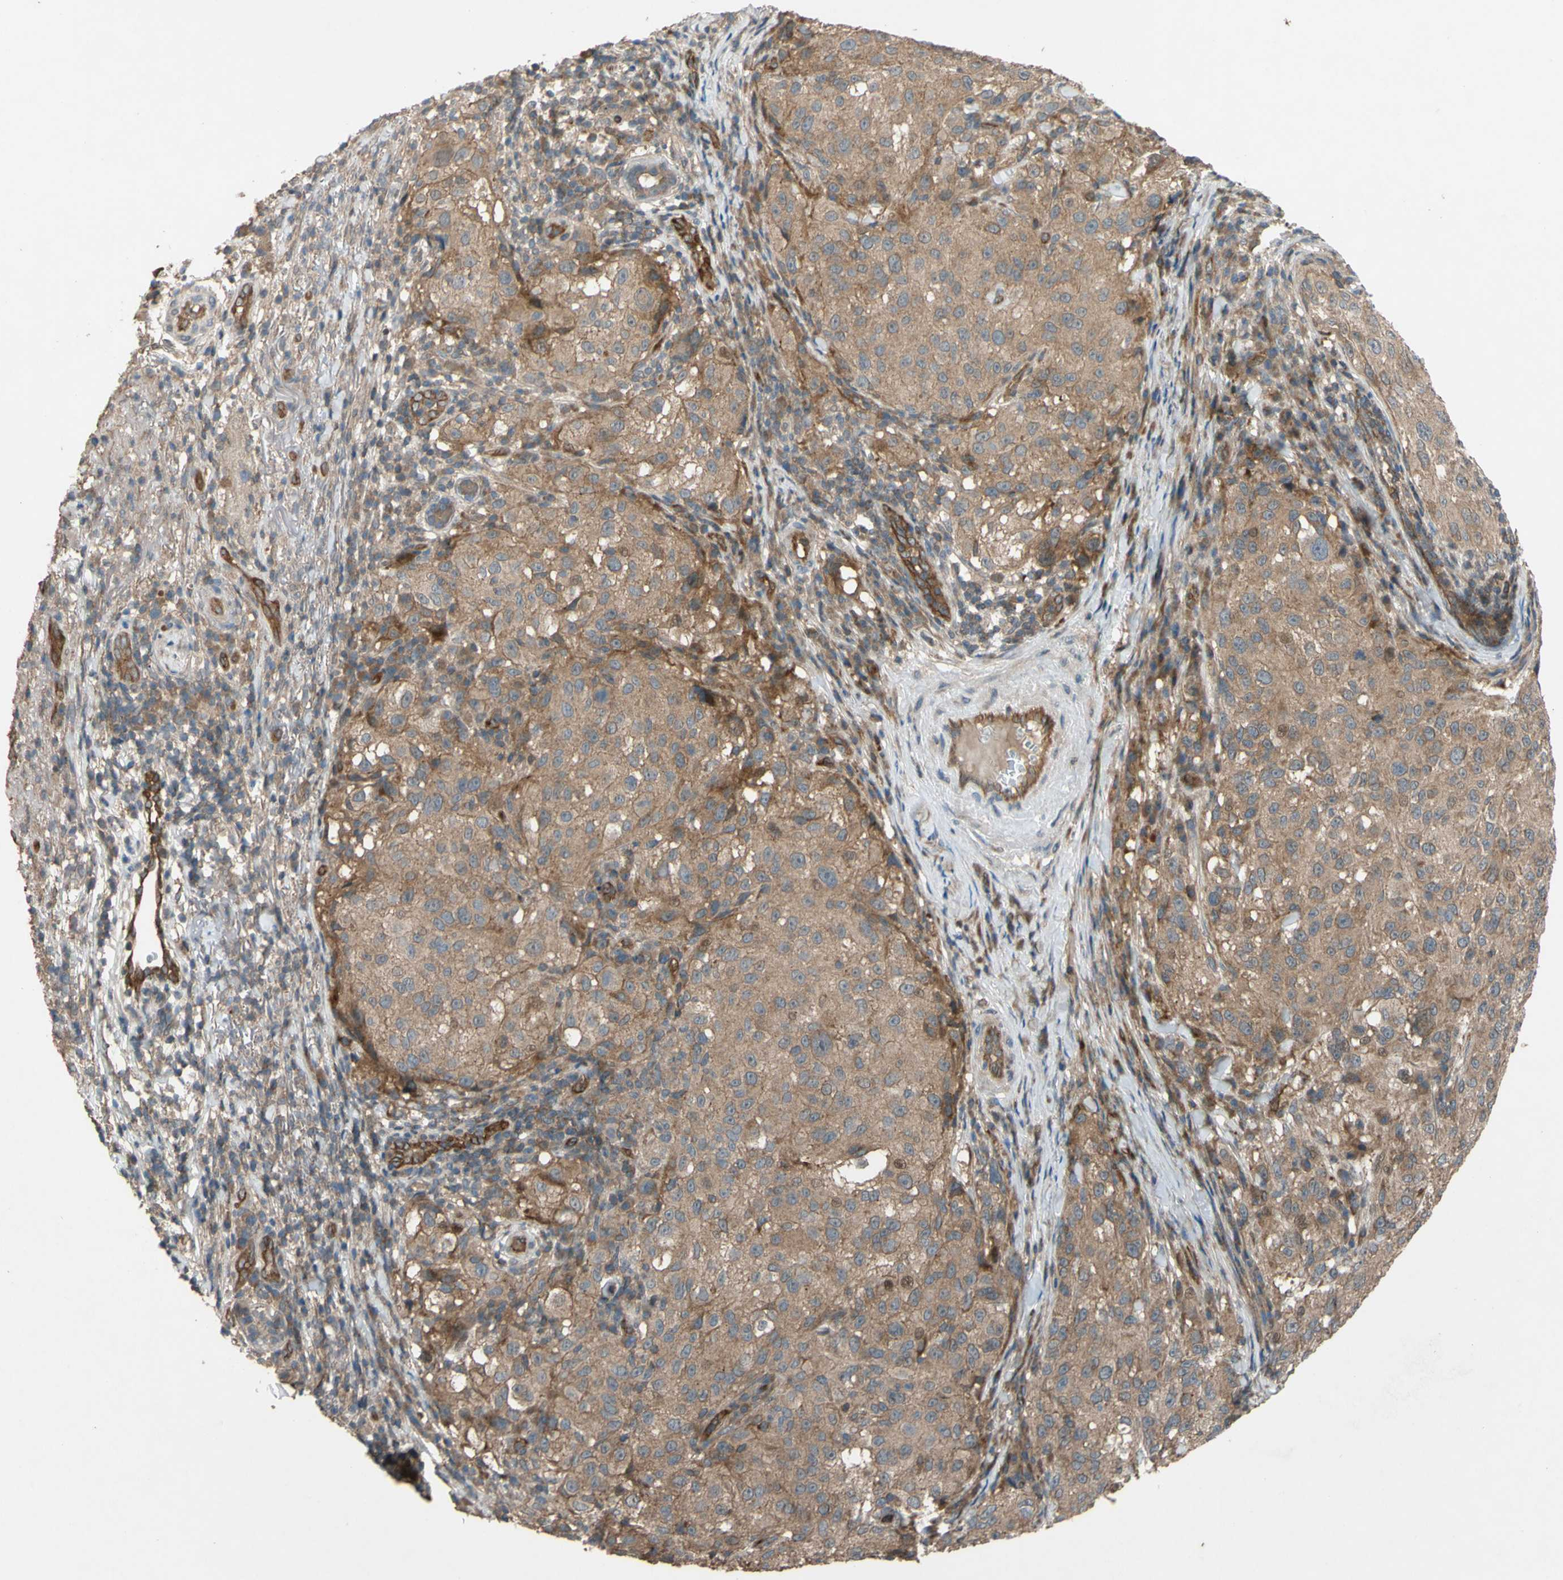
{"staining": {"intensity": "moderate", "quantity": ">75%", "location": "cytoplasmic/membranous"}, "tissue": "melanoma", "cell_type": "Tumor cells", "image_type": "cancer", "snomed": [{"axis": "morphology", "description": "Necrosis, NOS"}, {"axis": "morphology", "description": "Malignant melanoma, NOS"}, {"axis": "topography", "description": "Skin"}], "caption": "Brown immunohistochemical staining in human melanoma shows moderate cytoplasmic/membranous positivity in about >75% of tumor cells. Nuclei are stained in blue.", "gene": "SHROOM4", "patient": {"sex": "female", "age": 87}}